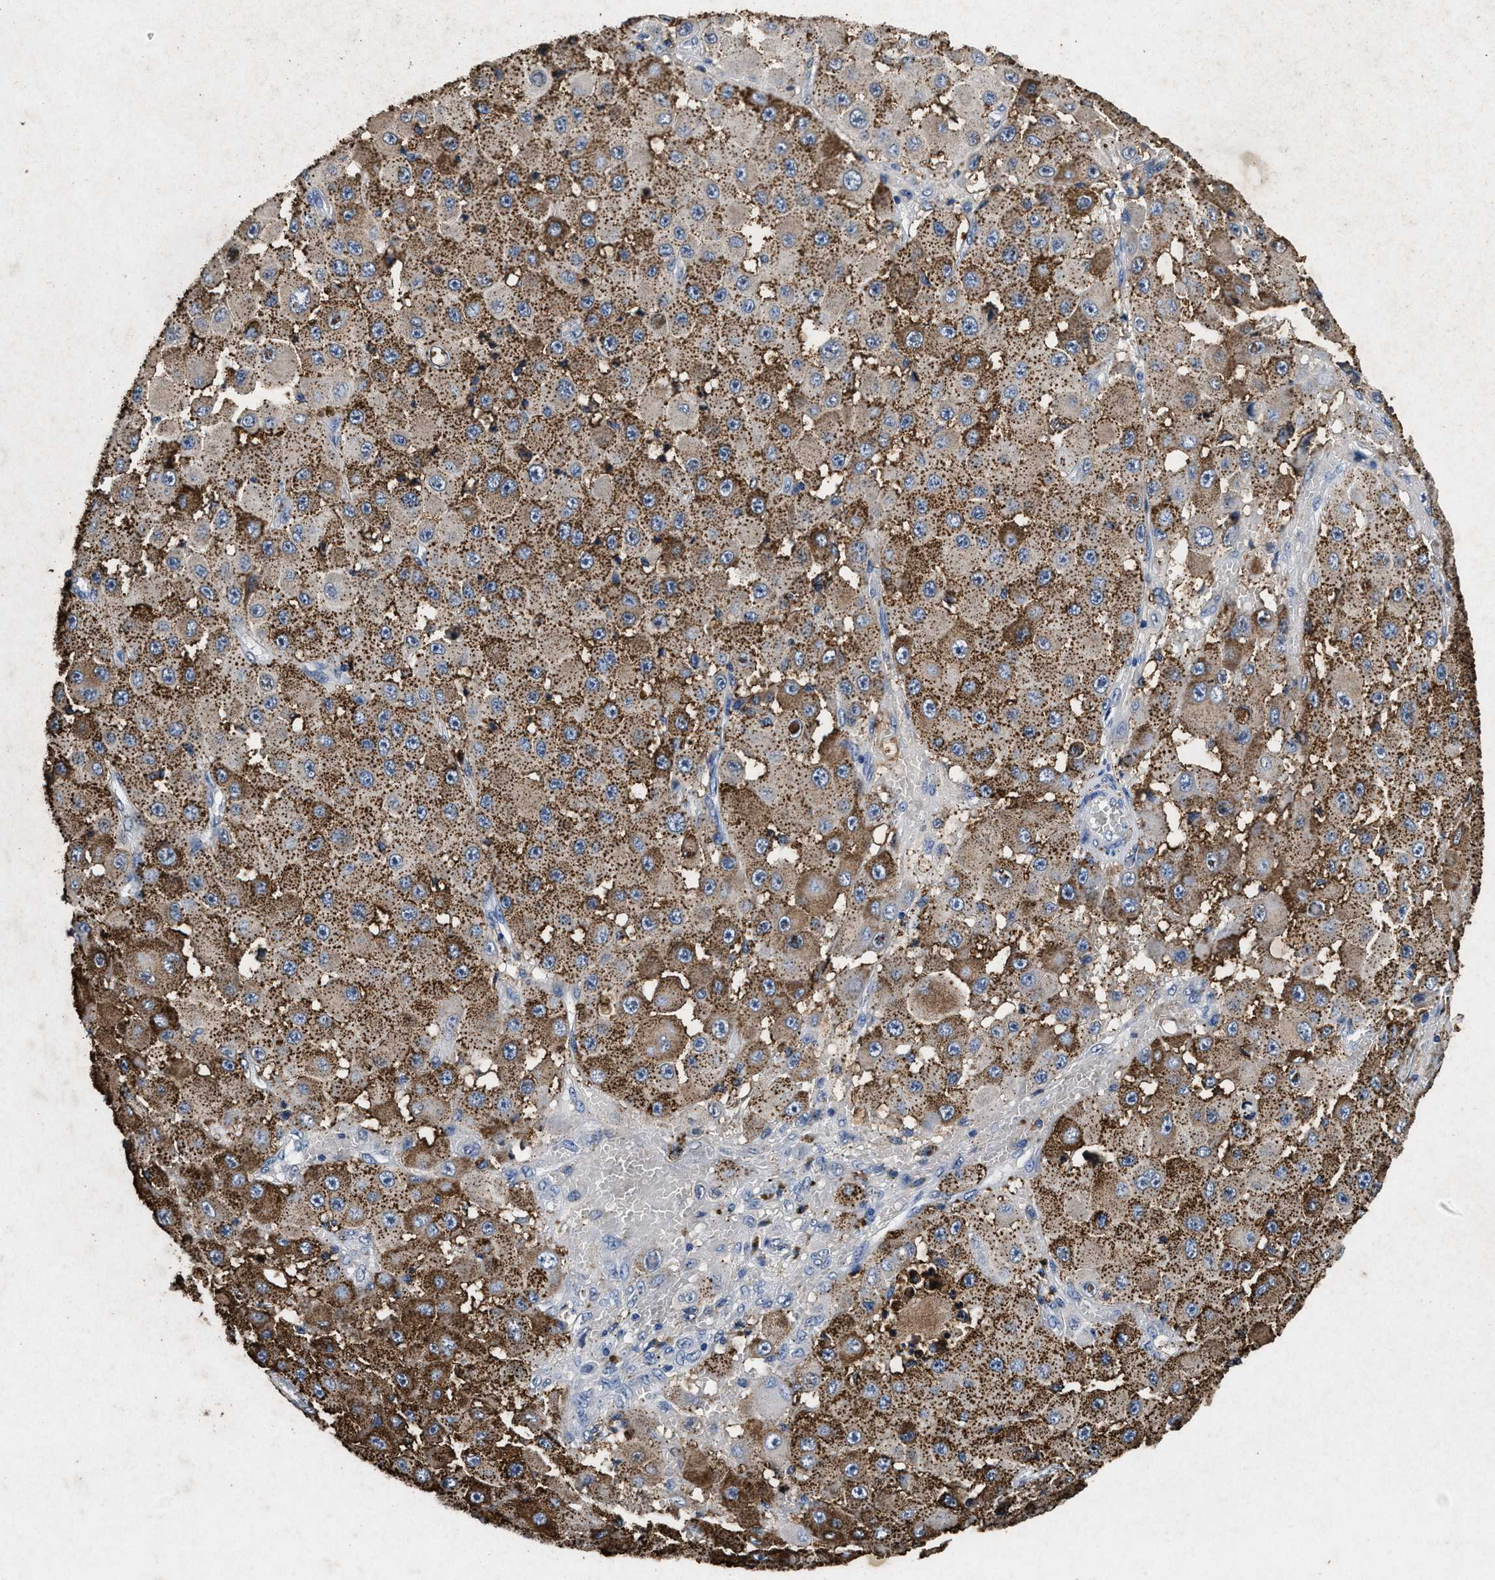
{"staining": {"intensity": "moderate", "quantity": ">75%", "location": "cytoplasmic/membranous"}, "tissue": "melanoma", "cell_type": "Tumor cells", "image_type": "cancer", "snomed": [{"axis": "morphology", "description": "Malignant melanoma, NOS"}, {"axis": "topography", "description": "Skin"}], "caption": "A brown stain highlights moderate cytoplasmic/membranous expression of a protein in human melanoma tumor cells.", "gene": "LTB4R2", "patient": {"sex": "female", "age": 81}}